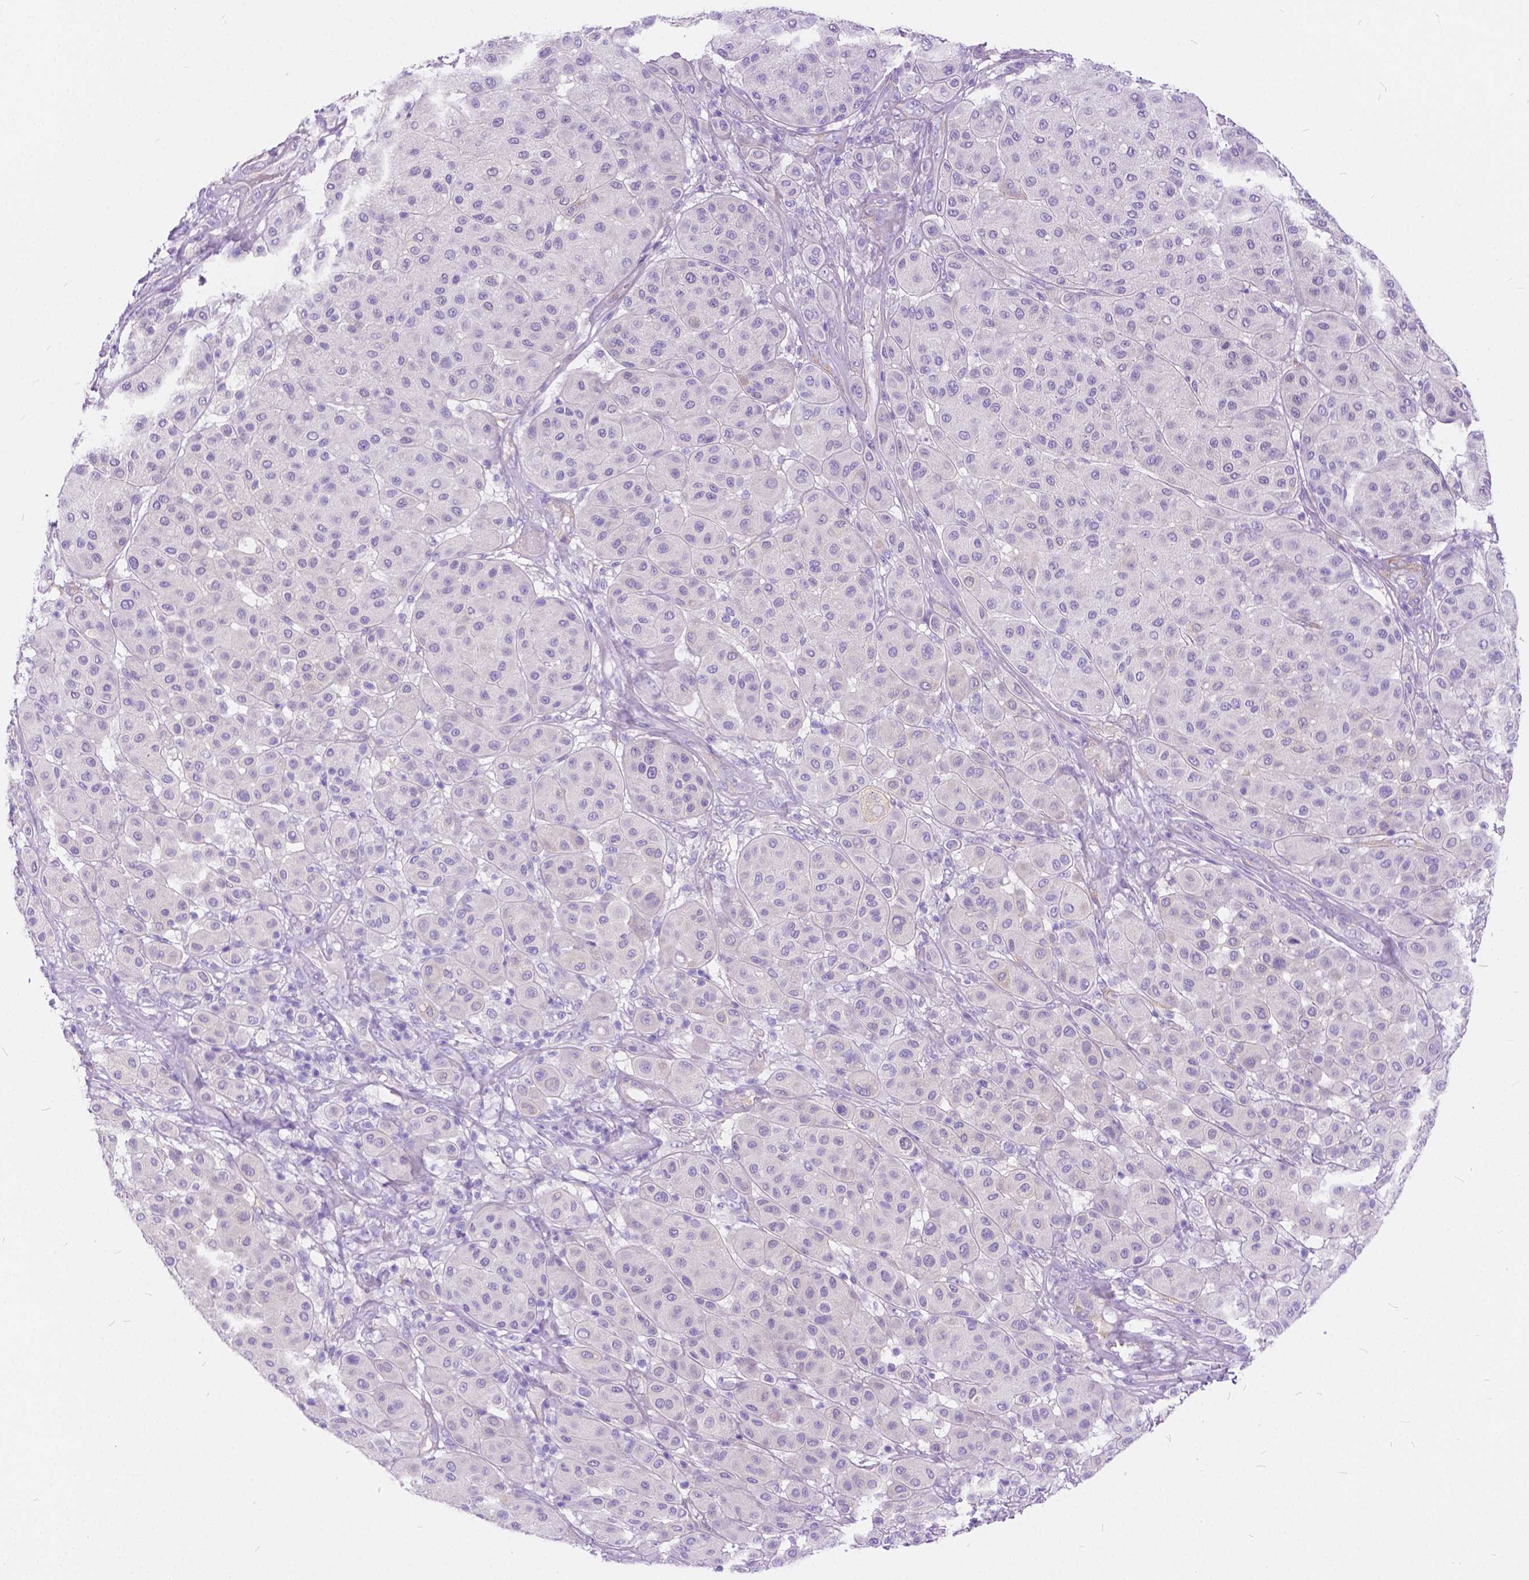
{"staining": {"intensity": "negative", "quantity": "none", "location": "none"}, "tissue": "melanoma", "cell_type": "Tumor cells", "image_type": "cancer", "snomed": [{"axis": "morphology", "description": "Malignant melanoma, Metastatic site"}, {"axis": "topography", "description": "Smooth muscle"}], "caption": "High magnification brightfield microscopy of melanoma stained with DAB (brown) and counterstained with hematoxylin (blue): tumor cells show no significant positivity.", "gene": "CHRM1", "patient": {"sex": "male", "age": 41}}